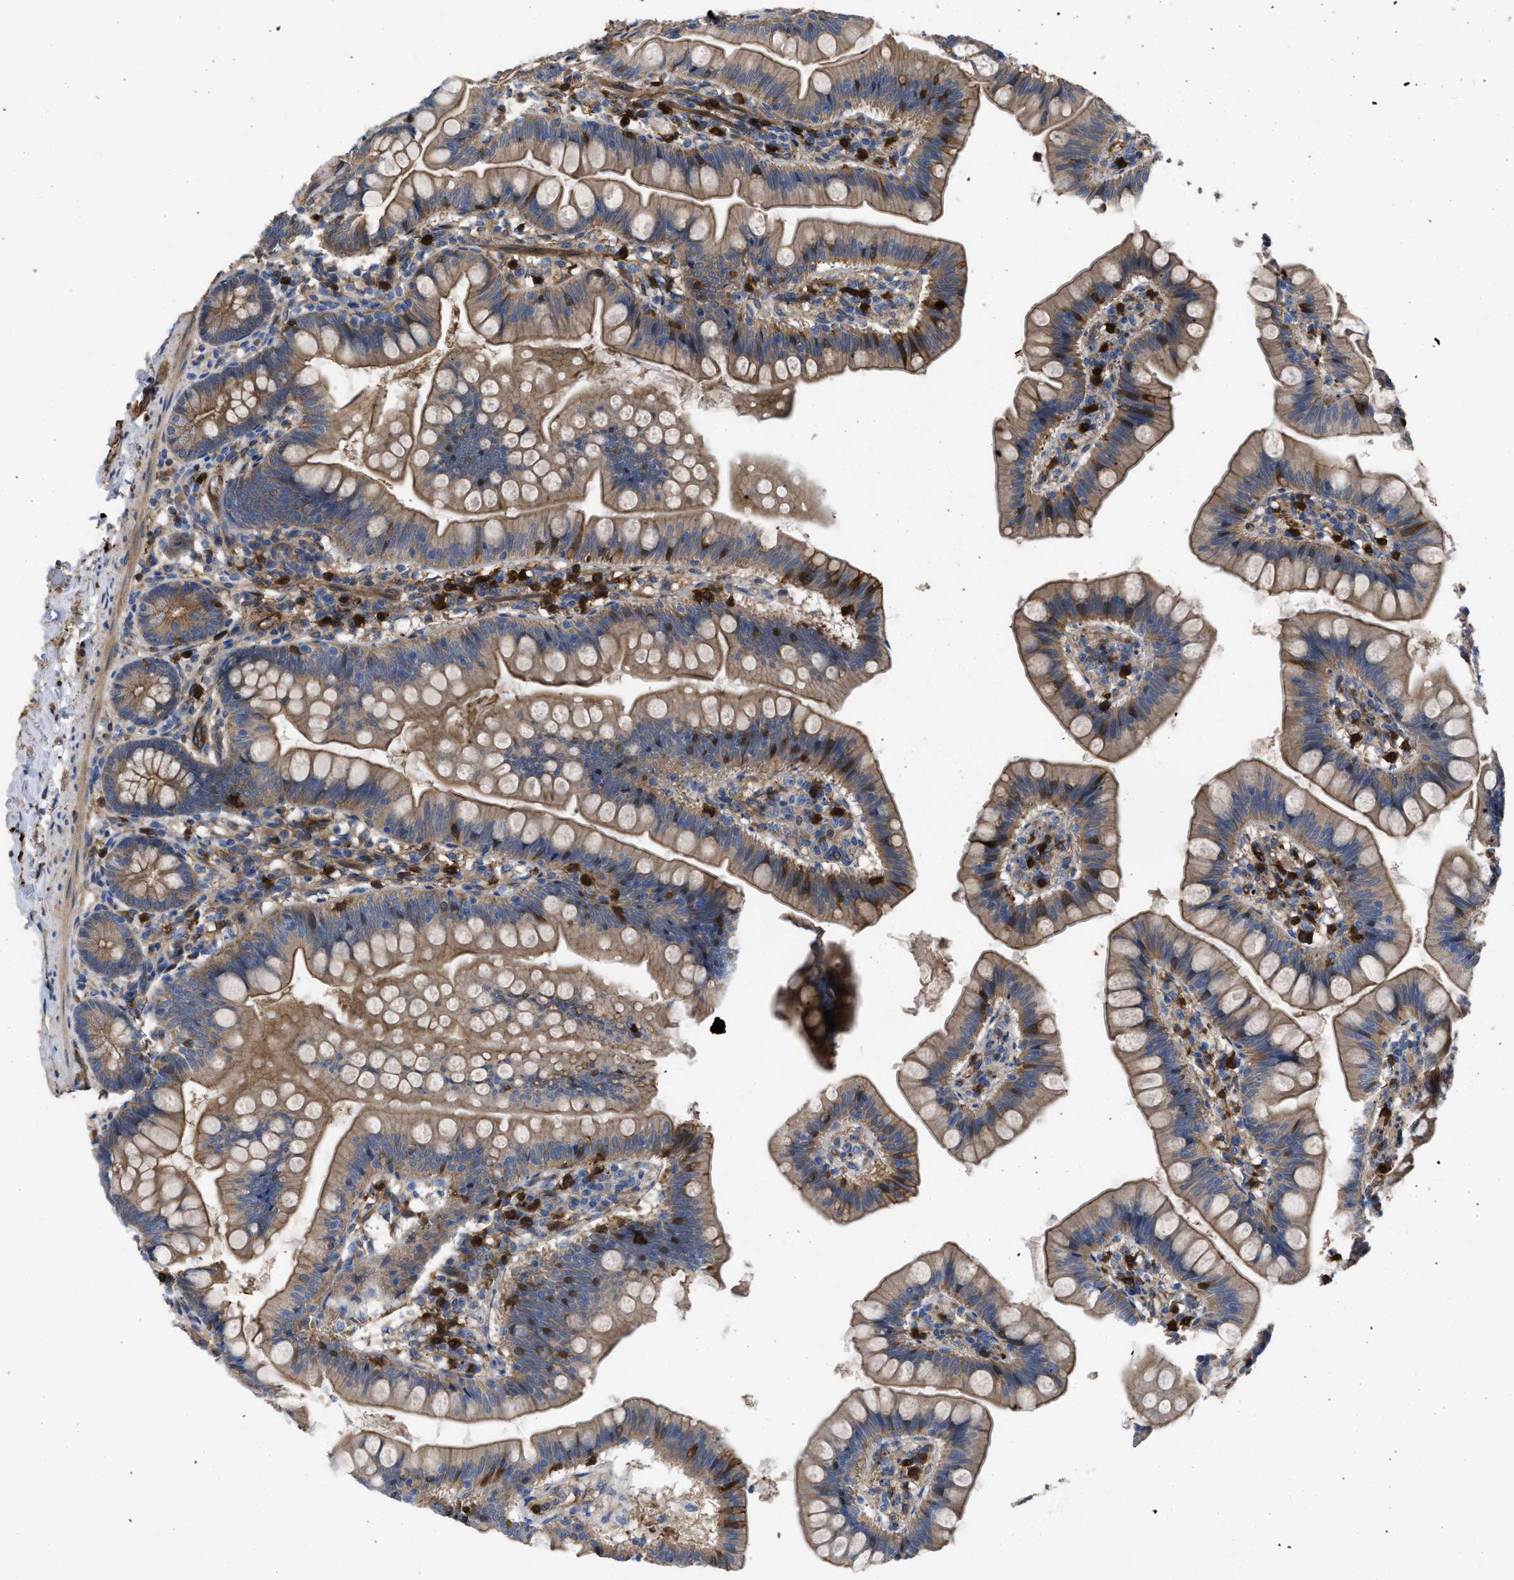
{"staining": {"intensity": "strong", "quantity": "25%-75%", "location": "cytoplasmic/membranous"}, "tissue": "small intestine", "cell_type": "Glandular cells", "image_type": "normal", "snomed": [{"axis": "morphology", "description": "Normal tissue, NOS"}, {"axis": "topography", "description": "Small intestine"}], "caption": "Protein staining exhibits strong cytoplasmic/membranous positivity in approximately 25%-75% of glandular cells in normal small intestine.", "gene": "TRIOBP", "patient": {"sex": "male", "age": 7}}